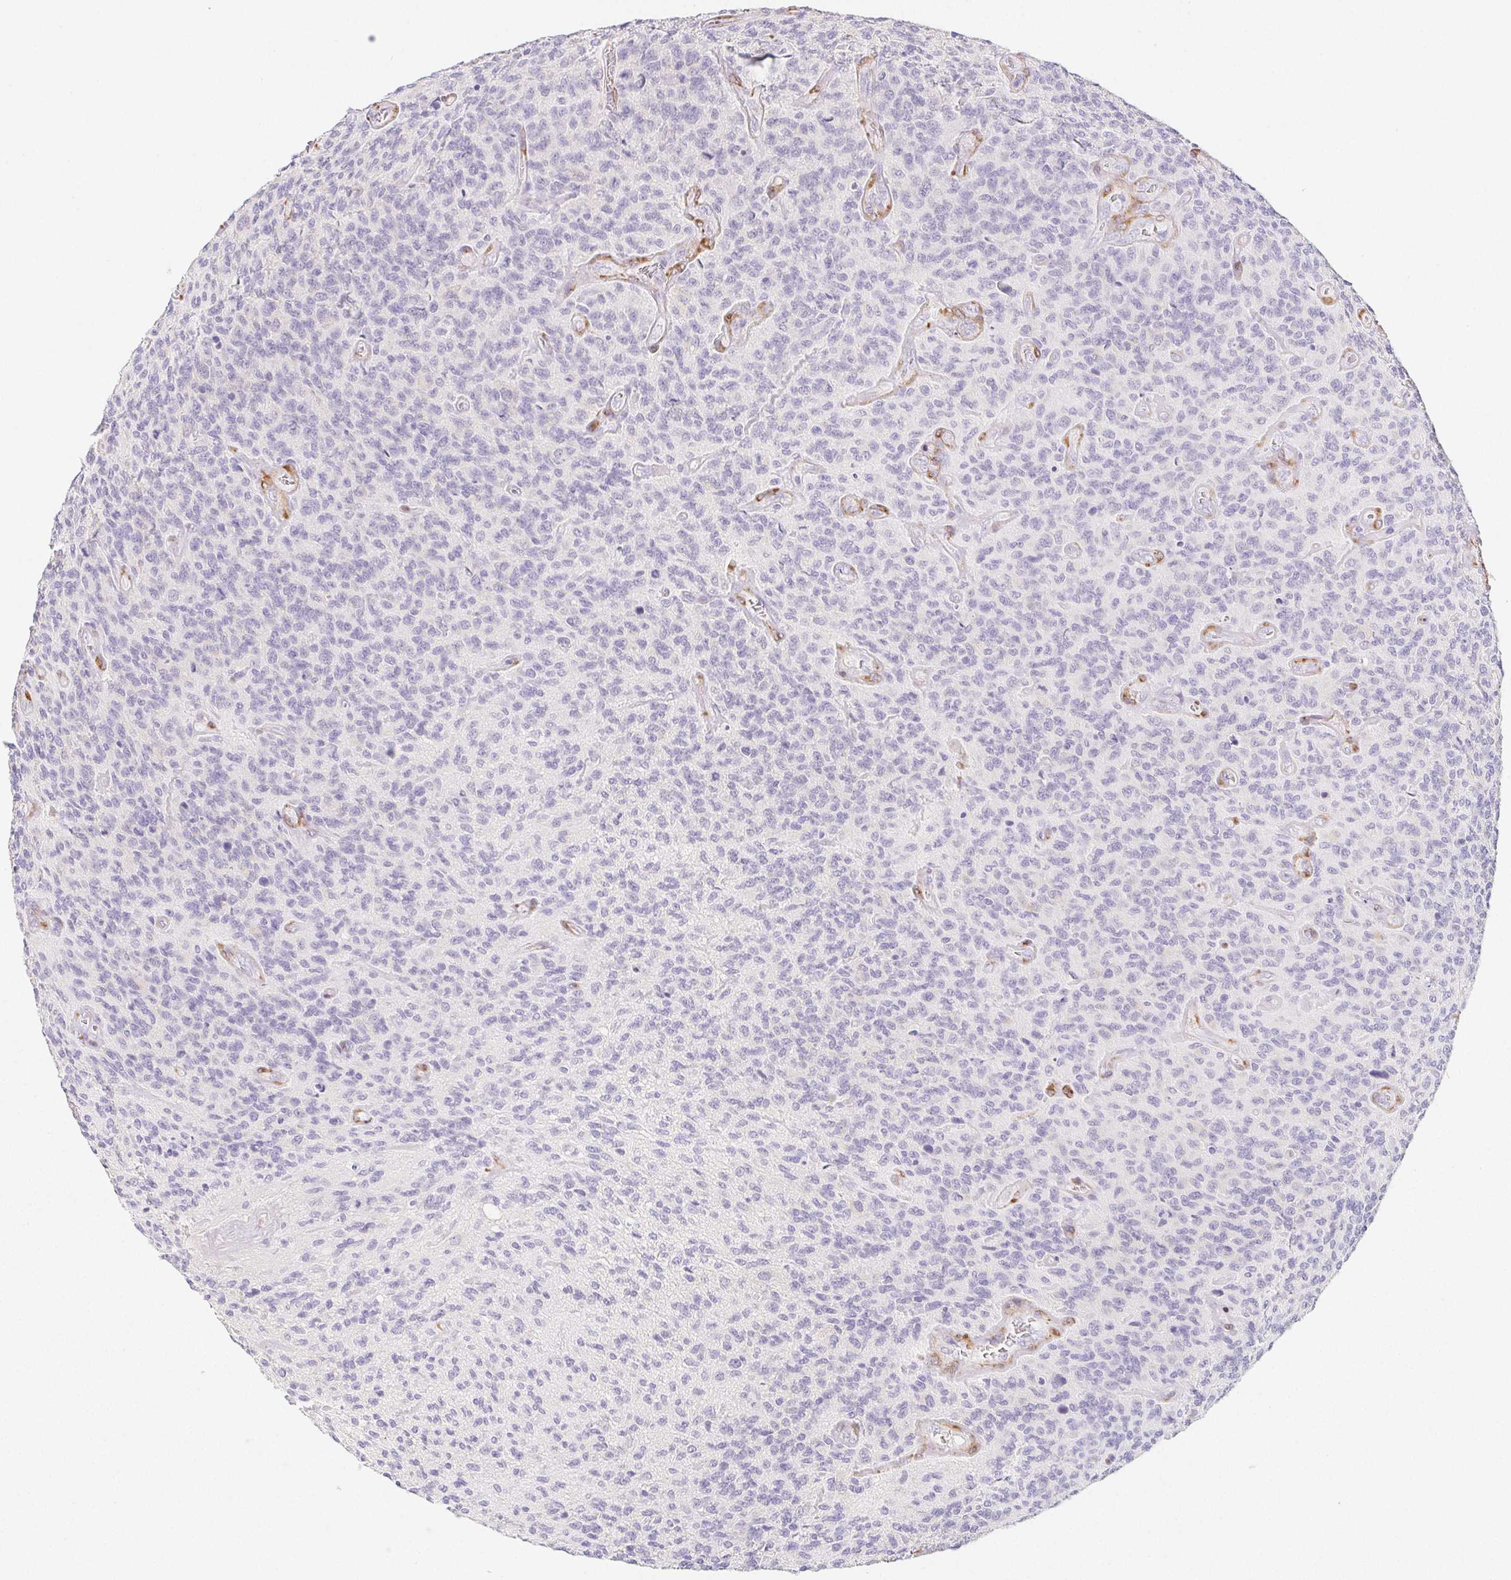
{"staining": {"intensity": "negative", "quantity": "none", "location": "none"}, "tissue": "glioma", "cell_type": "Tumor cells", "image_type": "cancer", "snomed": [{"axis": "morphology", "description": "Glioma, malignant, High grade"}, {"axis": "topography", "description": "Brain"}], "caption": "Immunohistochemistry of high-grade glioma (malignant) reveals no positivity in tumor cells. Brightfield microscopy of immunohistochemistry (IHC) stained with DAB (brown) and hematoxylin (blue), captured at high magnification.", "gene": "HRC", "patient": {"sex": "male", "age": 76}}